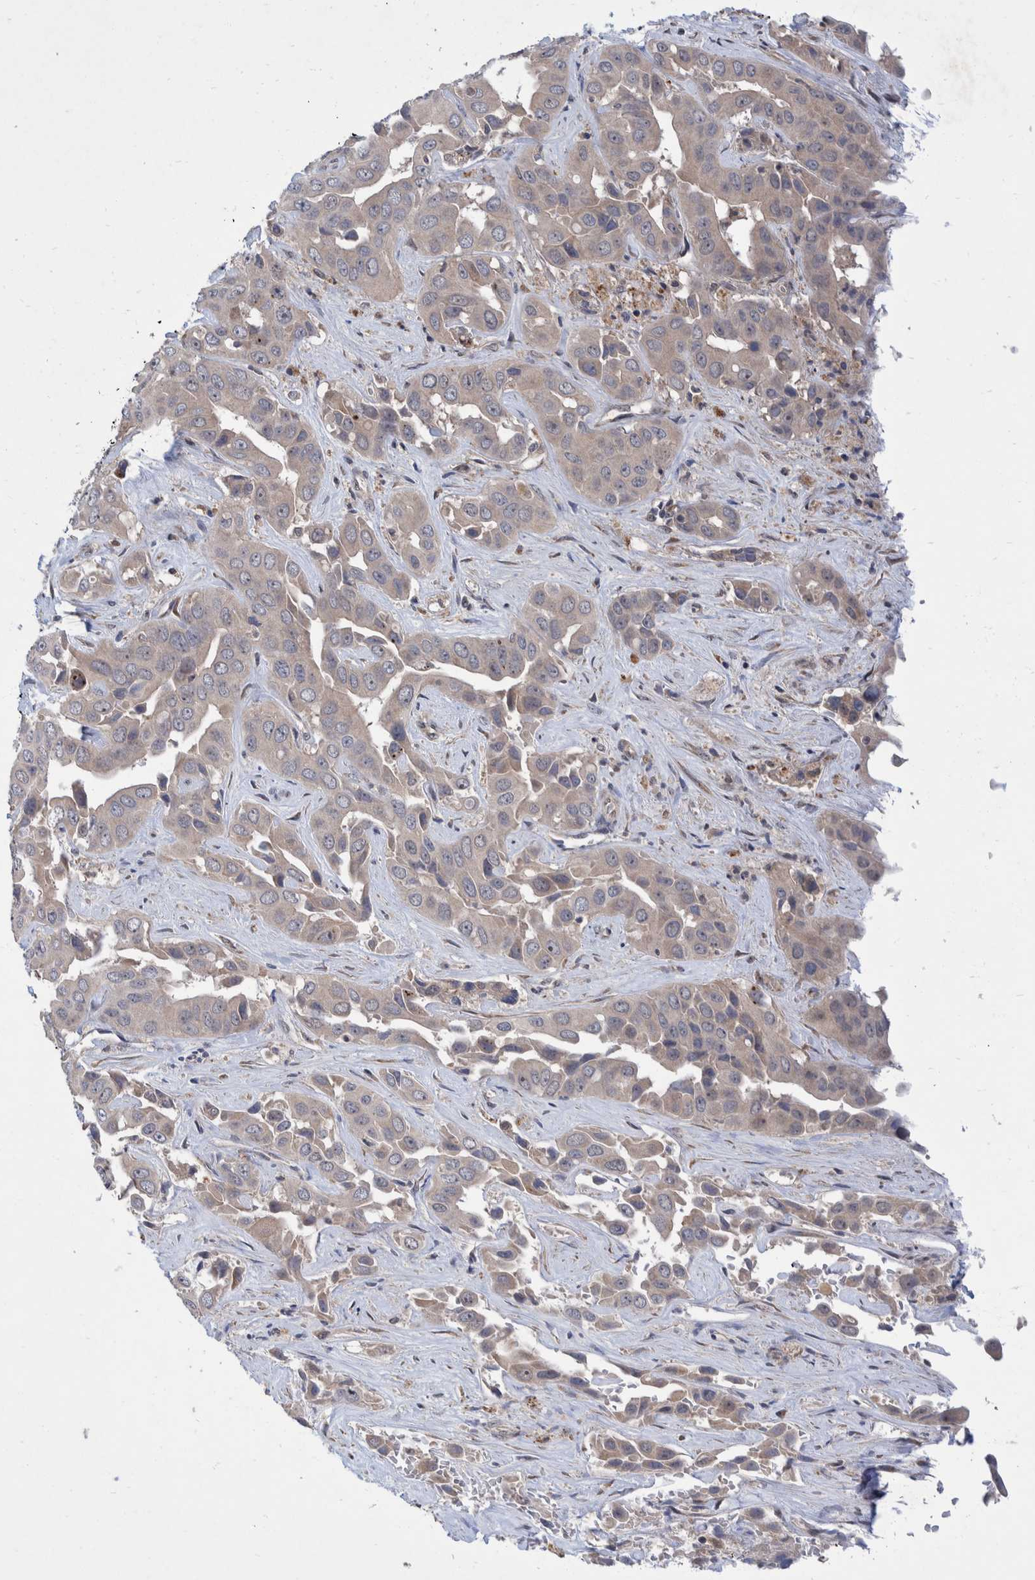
{"staining": {"intensity": "weak", "quantity": "<25%", "location": "cytoplasmic/membranous"}, "tissue": "liver cancer", "cell_type": "Tumor cells", "image_type": "cancer", "snomed": [{"axis": "morphology", "description": "Cholangiocarcinoma"}, {"axis": "topography", "description": "Liver"}], "caption": "High power microscopy micrograph of an IHC micrograph of liver cancer (cholangiocarcinoma), revealing no significant positivity in tumor cells. (DAB (3,3'-diaminobenzidine) IHC visualized using brightfield microscopy, high magnification).", "gene": "PLPBP", "patient": {"sex": "female", "age": 52}}